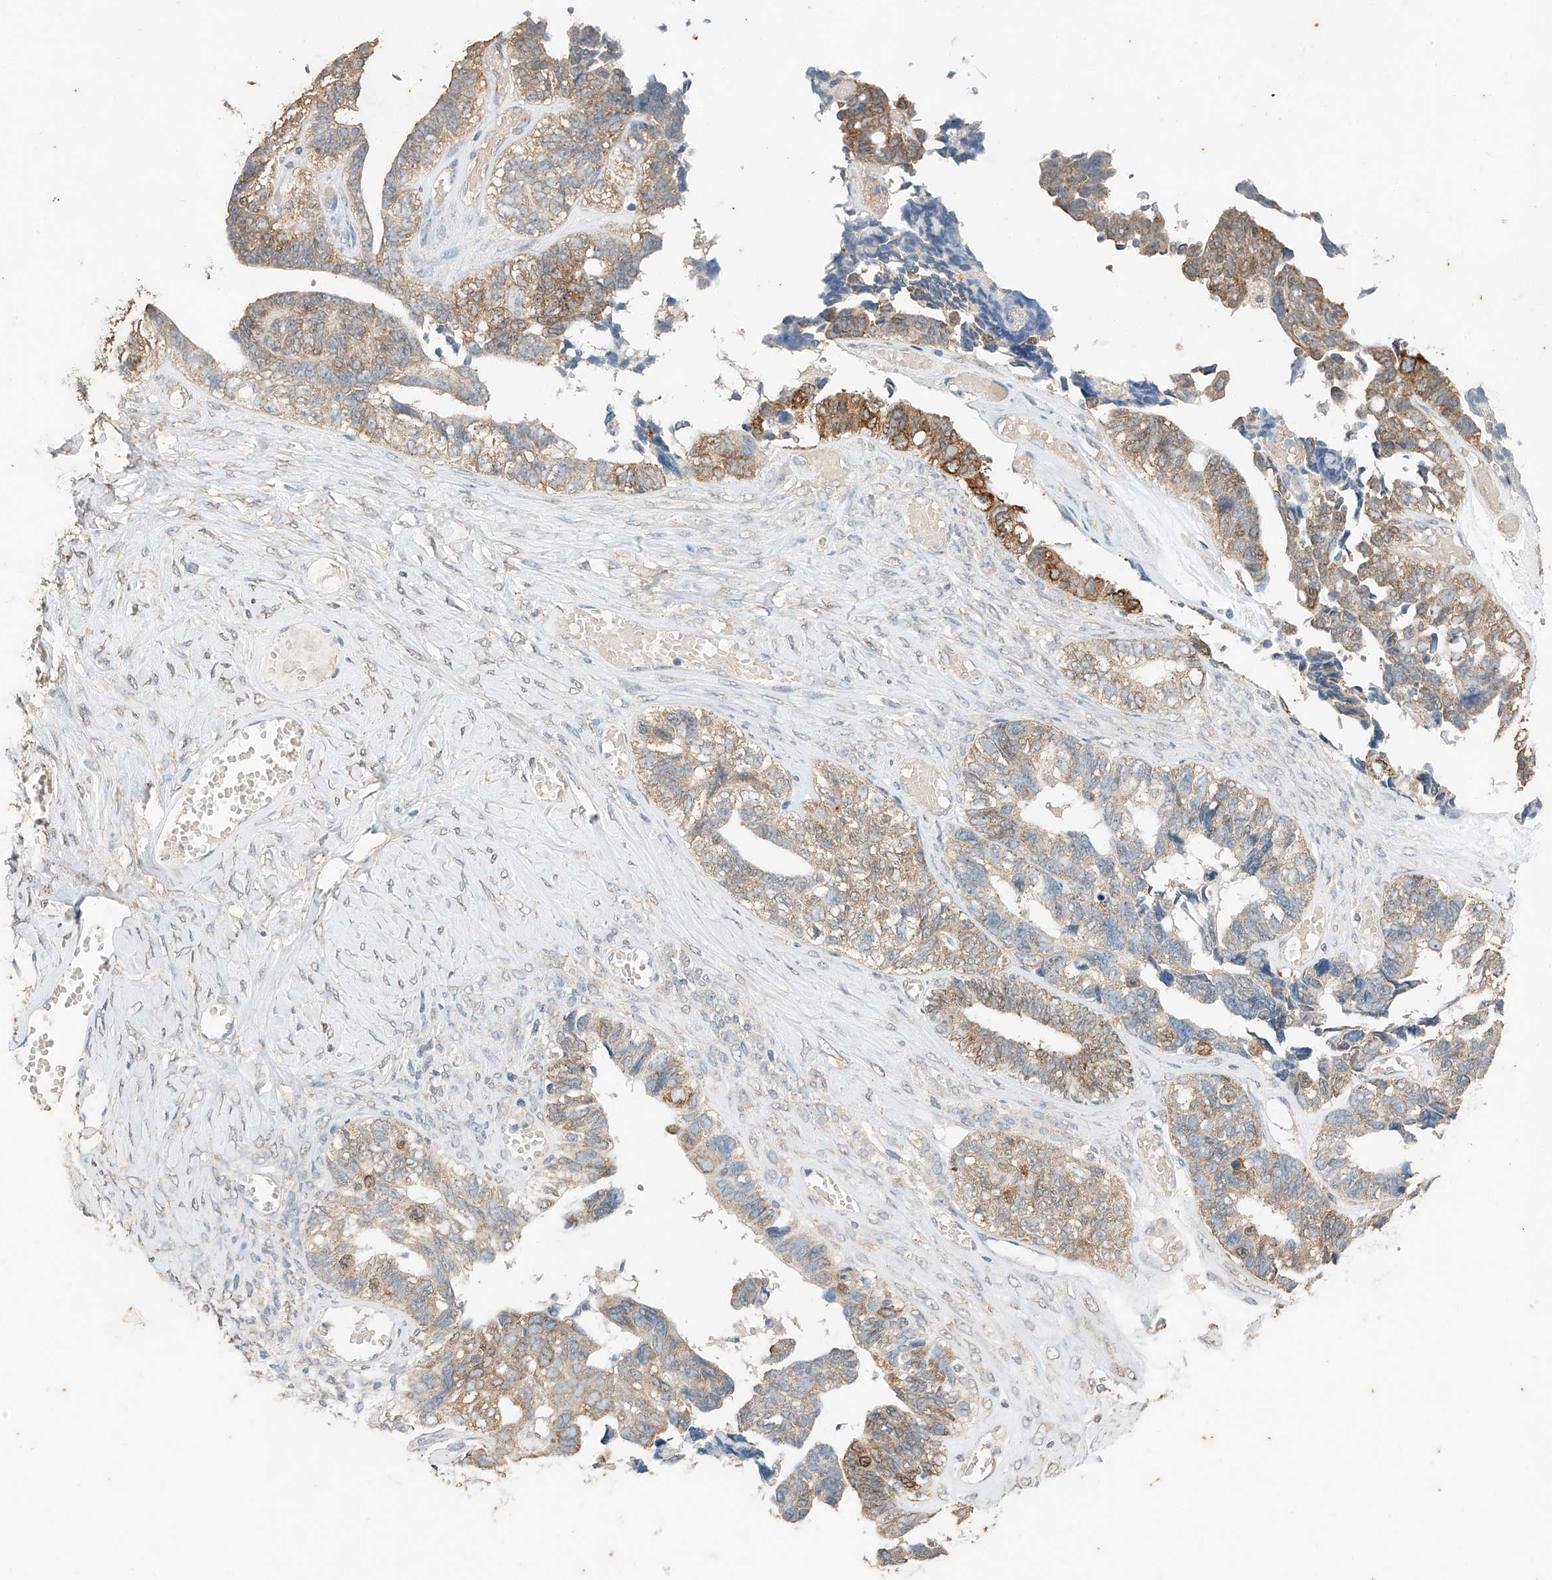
{"staining": {"intensity": "moderate", "quantity": ">75%", "location": "cytoplasmic/membranous"}, "tissue": "ovarian cancer", "cell_type": "Tumor cells", "image_type": "cancer", "snomed": [{"axis": "morphology", "description": "Cystadenocarcinoma, serous, NOS"}, {"axis": "topography", "description": "Ovary"}], "caption": "Moderate cytoplasmic/membranous protein expression is seen in about >75% of tumor cells in serous cystadenocarcinoma (ovarian).", "gene": "CERS4", "patient": {"sex": "female", "age": 79}}